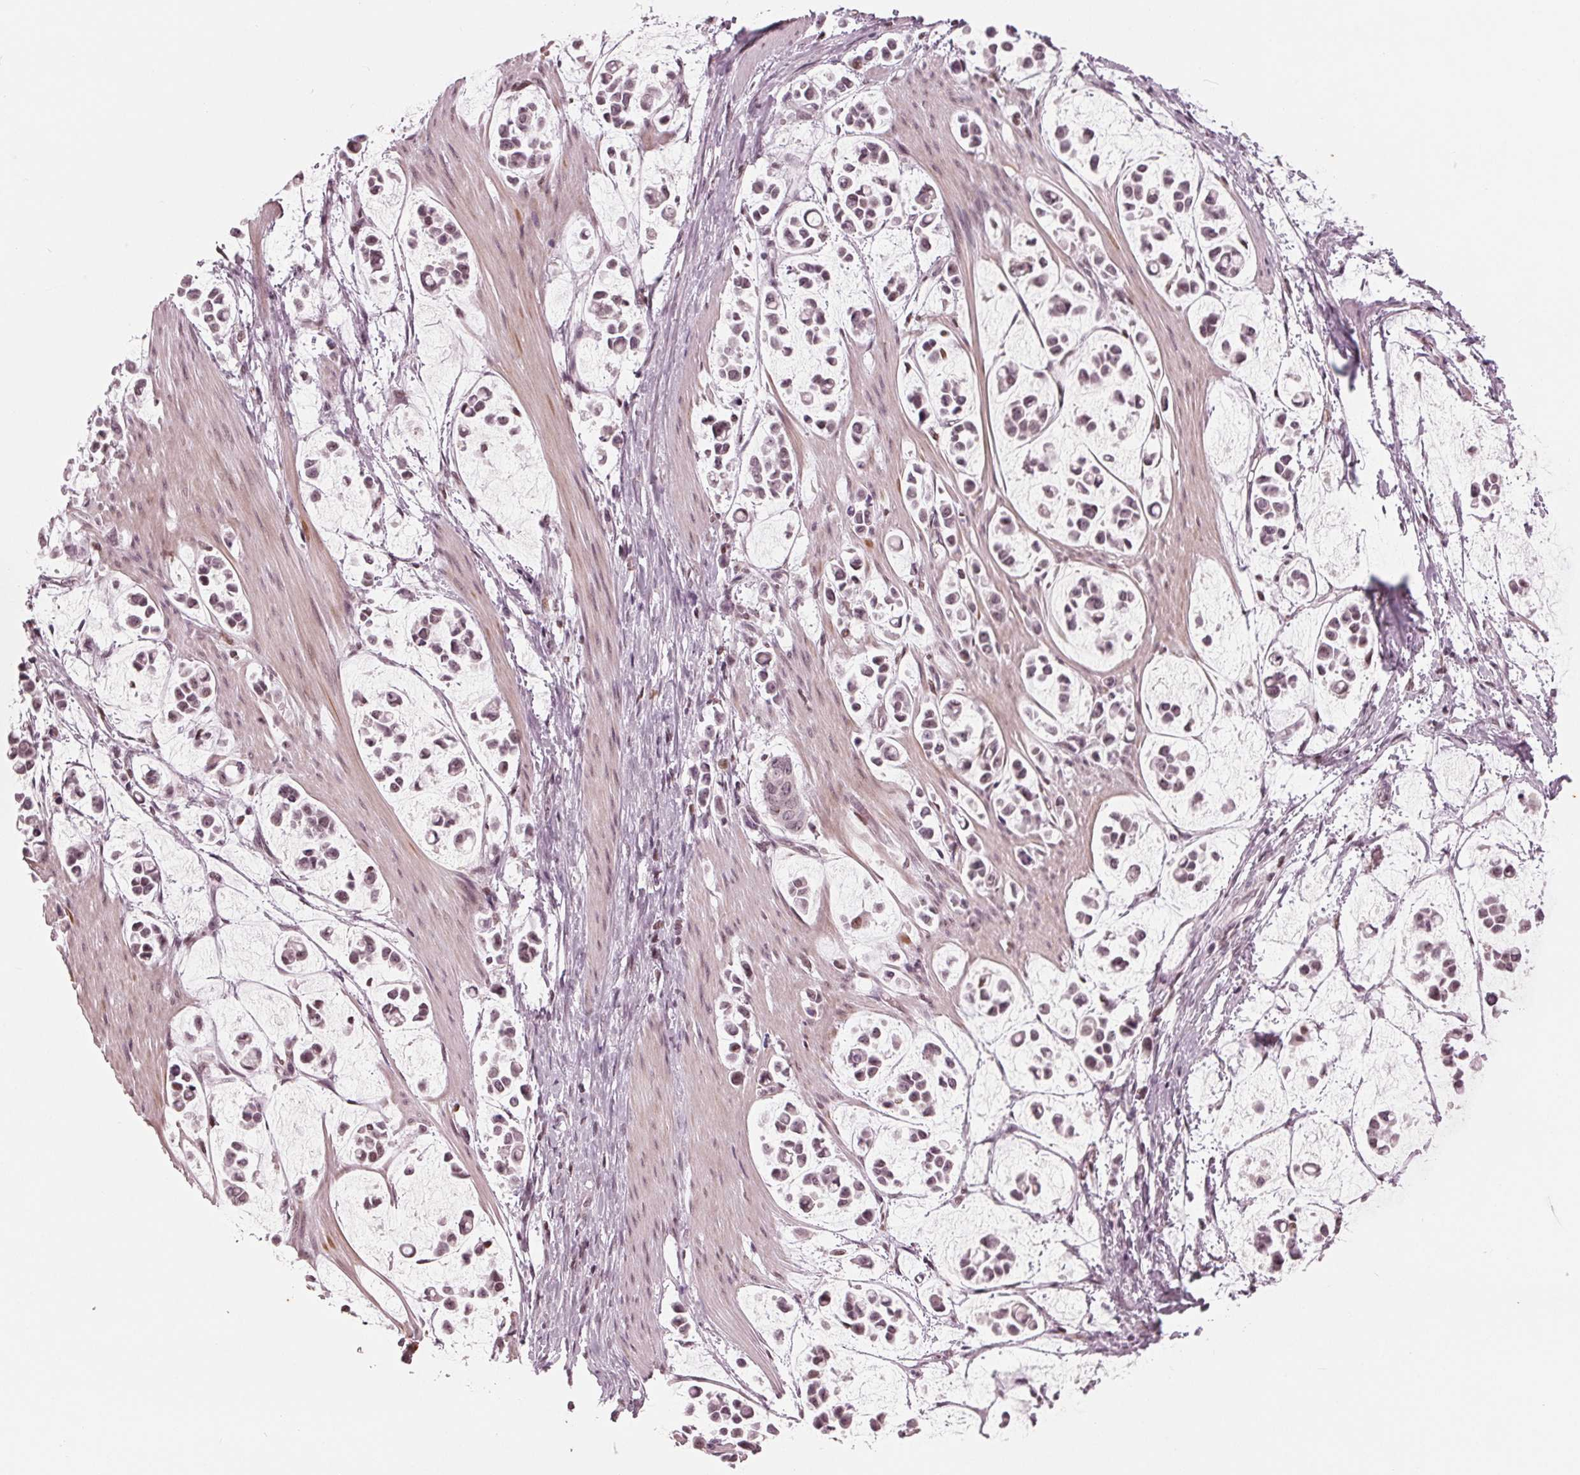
{"staining": {"intensity": "weak", "quantity": ">75%", "location": "nuclear"}, "tissue": "stomach cancer", "cell_type": "Tumor cells", "image_type": "cancer", "snomed": [{"axis": "morphology", "description": "Adenocarcinoma, NOS"}, {"axis": "topography", "description": "Stomach"}], "caption": "There is low levels of weak nuclear staining in tumor cells of adenocarcinoma (stomach), as demonstrated by immunohistochemical staining (brown color).", "gene": "DNMT3L", "patient": {"sex": "male", "age": 82}}